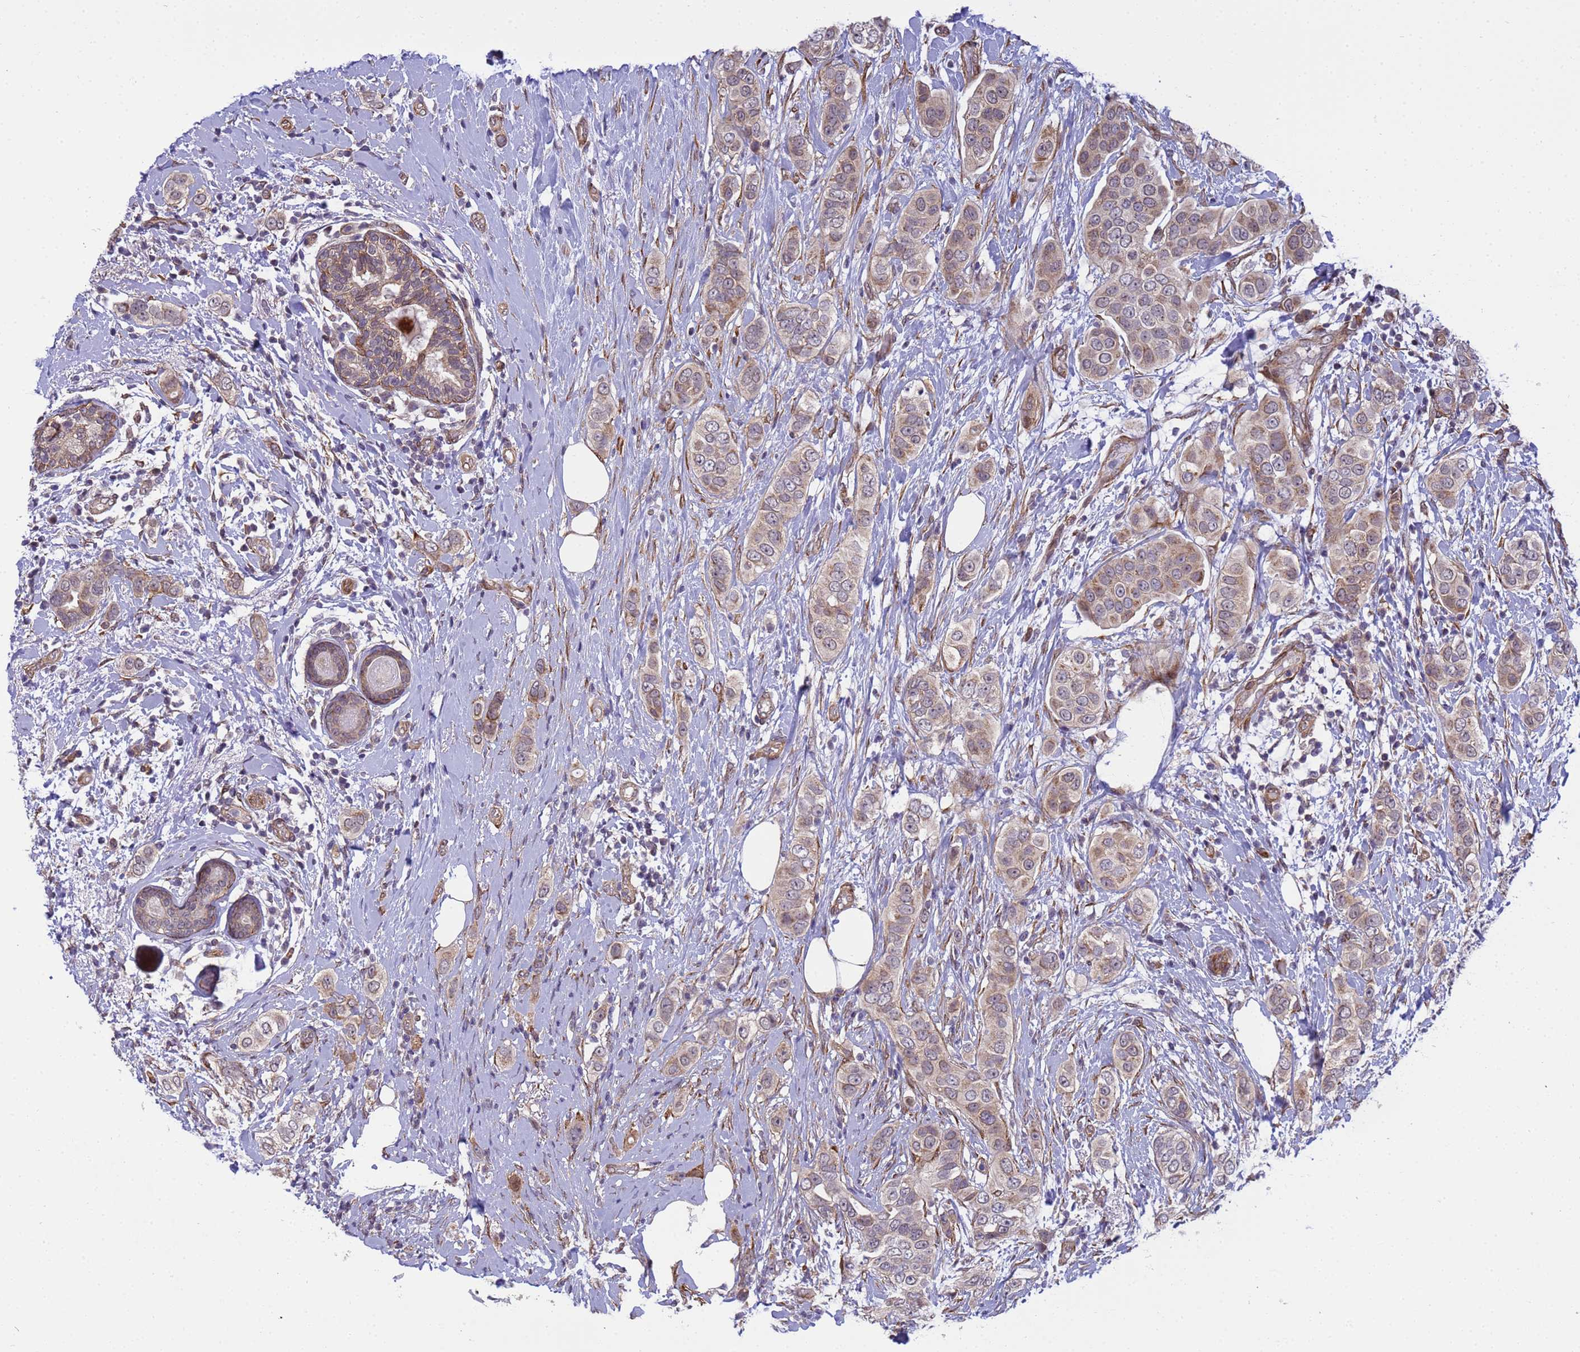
{"staining": {"intensity": "weak", "quantity": ">75%", "location": "cytoplasmic/membranous"}, "tissue": "breast cancer", "cell_type": "Tumor cells", "image_type": "cancer", "snomed": [{"axis": "morphology", "description": "Lobular carcinoma"}, {"axis": "topography", "description": "Breast"}], "caption": "Brown immunohistochemical staining in human breast cancer (lobular carcinoma) exhibits weak cytoplasmic/membranous staining in approximately >75% of tumor cells.", "gene": "ITGB4", "patient": {"sex": "female", "age": 51}}